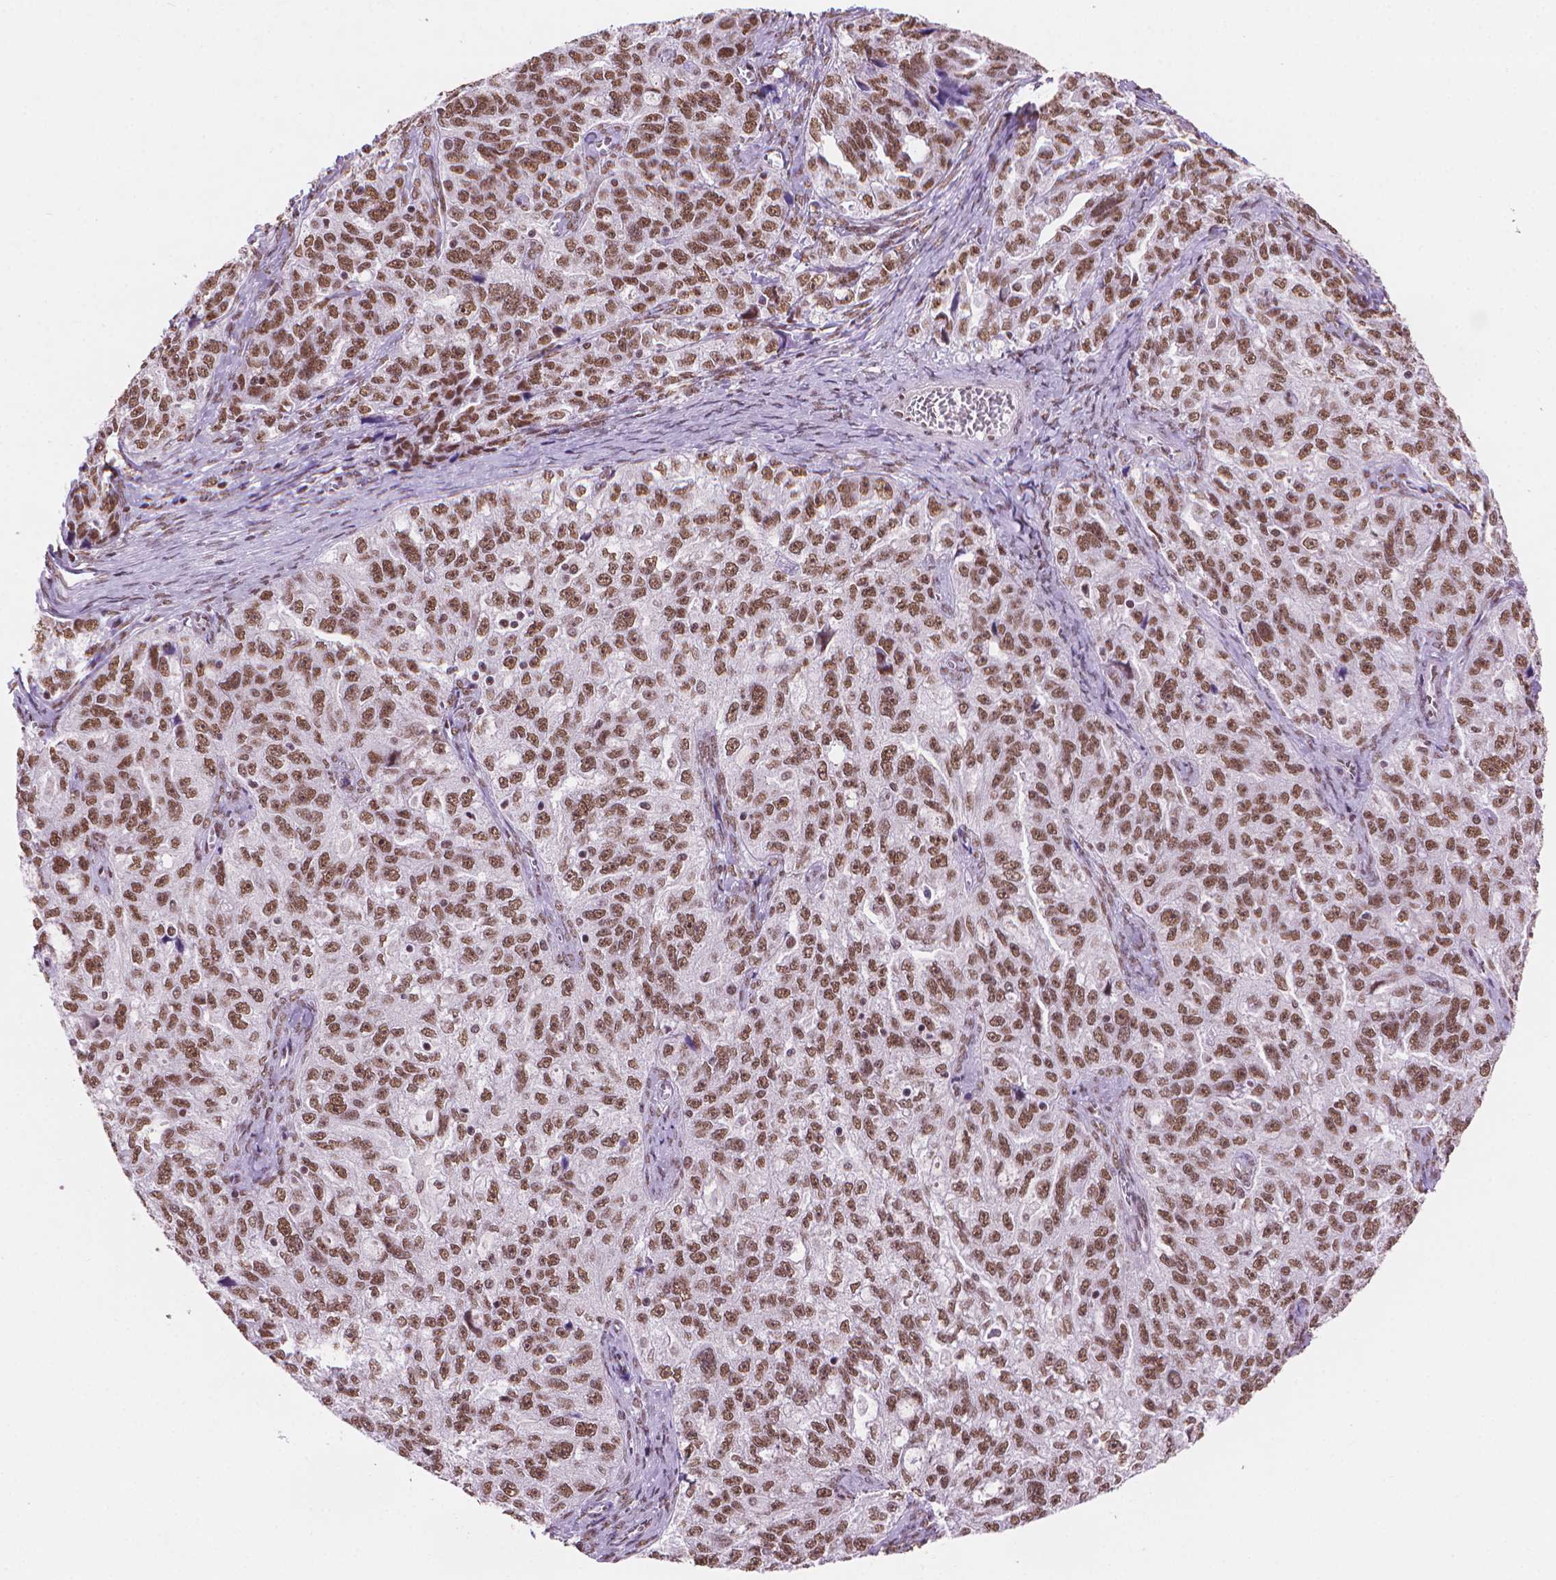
{"staining": {"intensity": "moderate", "quantity": ">75%", "location": "nuclear"}, "tissue": "ovarian cancer", "cell_type": "Tumor cells", "image_type": "cancer", "snomed": [{"axis": "morphology", "description": "Cystadenocarcinoma, serous, NOS"}, {"axis": "topography", "description": "Ovary"}], "caption": "The immunohistochemical stain highlights moderate nuclear staining in tumor cells of ovarian cancer tissue.", "gene": "RPA4", "patient": {"sex": "female", "age": 51}}